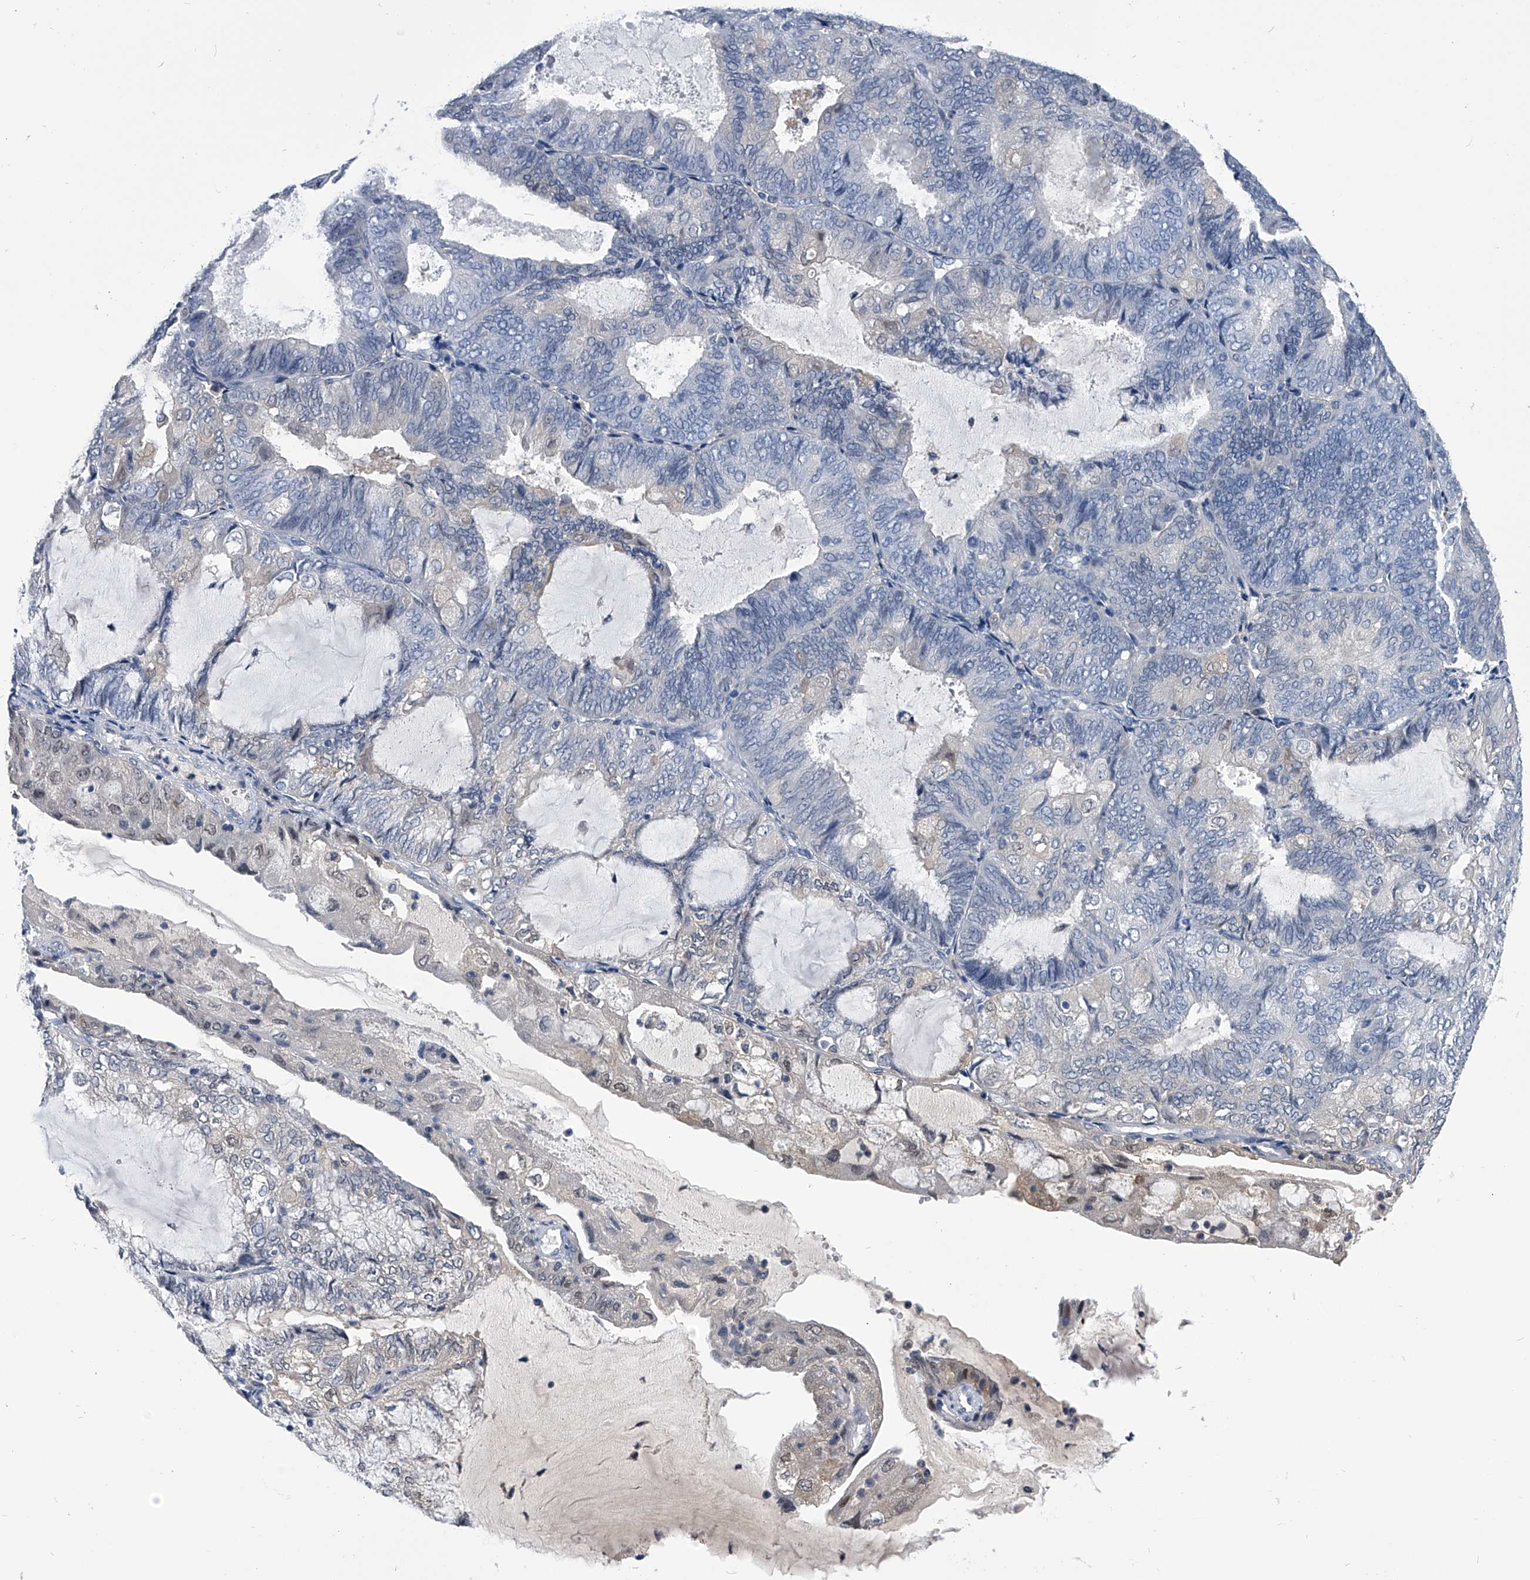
{"staining": {"intensity": "negative", "quantity": "none", "location": "none"}, "tissue": "endometrial cancer", "cell_type": "Tumor cells", "image_type": "cancer", "snomed": [{"axis": "morphology", "description": "Adenocarcinoma, NOS"}, {"axis": "topography", "description": "Endometrium"}], "caption": "DAB immunohistochemical staining of endometrial cancer shows no significant positivity in tumor cells.", "gene": "PDXK", "patient": {"sex": "female", "age": 81}}